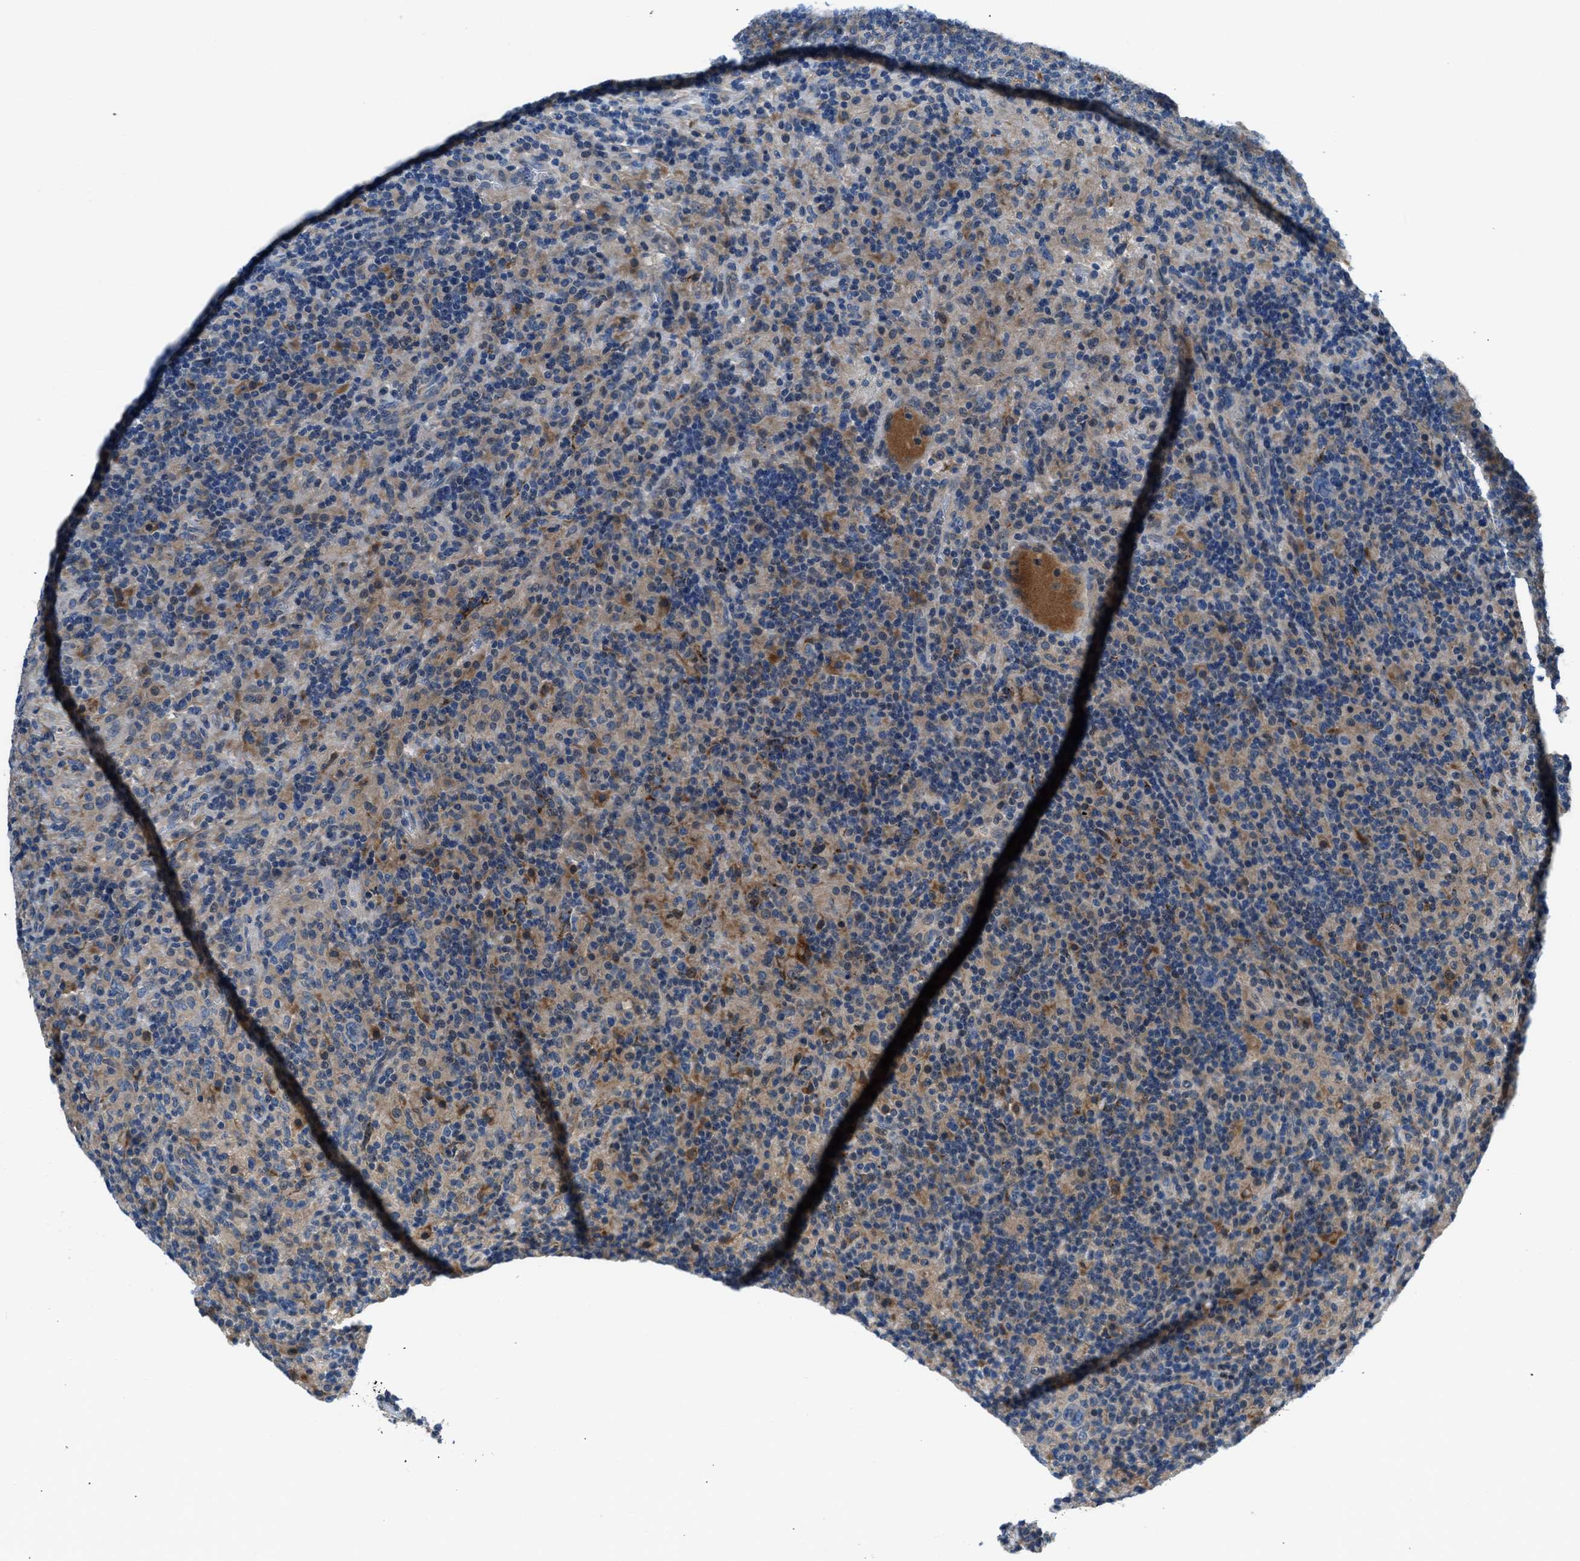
{"staining": {"intensity": "negative", "quantity": "none", "location": "none"}, "tissue": "lymphoma", "cell_type": "Tumor cells", "image_type": "cancer", "snomed": [{"axis": "morphology", "description": "Hodgkin's disease, NOS"}, {"axis": "topography", "description": "Lymph node"}], "caption": "There is no significant expression in tumor cells of lymphoma.", "gene": "SLC38A6", "patient": {"sex": "male", "age": 70}}